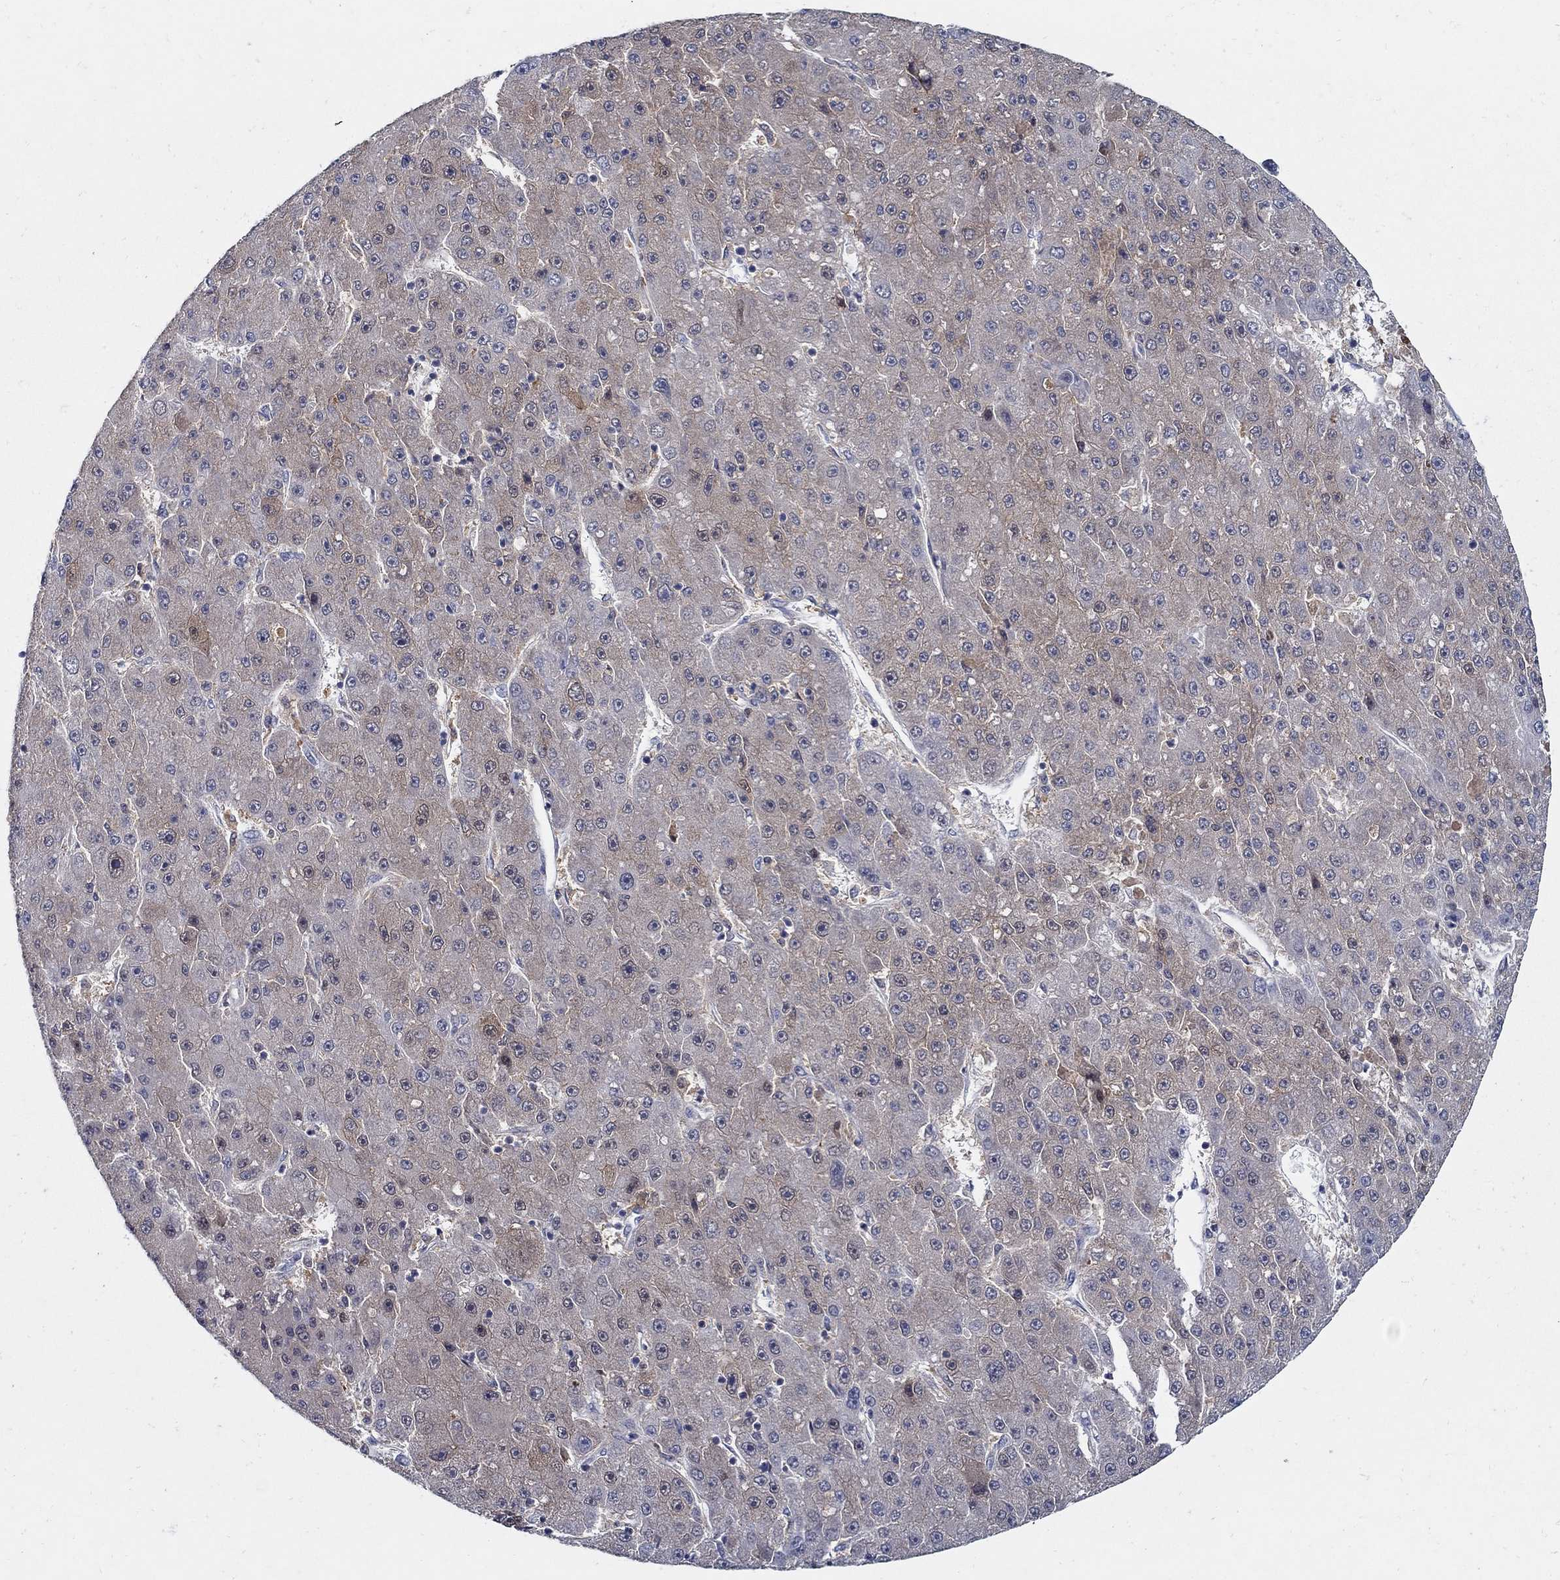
{"staining": {"intensity": "weak", "quantity": "25%-75%", "location": "cytoplasmic/membranous"}, "tissue": "liver cancer", "cell_type": "Tumor cells", "image_type": "cancer", "snomed": [{"axis": "morphology", "description": "Carcinoma, Hepatocellular, NOS"}, {"axis": "topography", "description": "Liver"}], "caption": "A micrograph of human liver cancer stained for a protein displays weak cytoplasmic/membranous brown staining in tumor cells.", "gene": "MTHFR", "patient": {"sex": "male", "age": 67}}